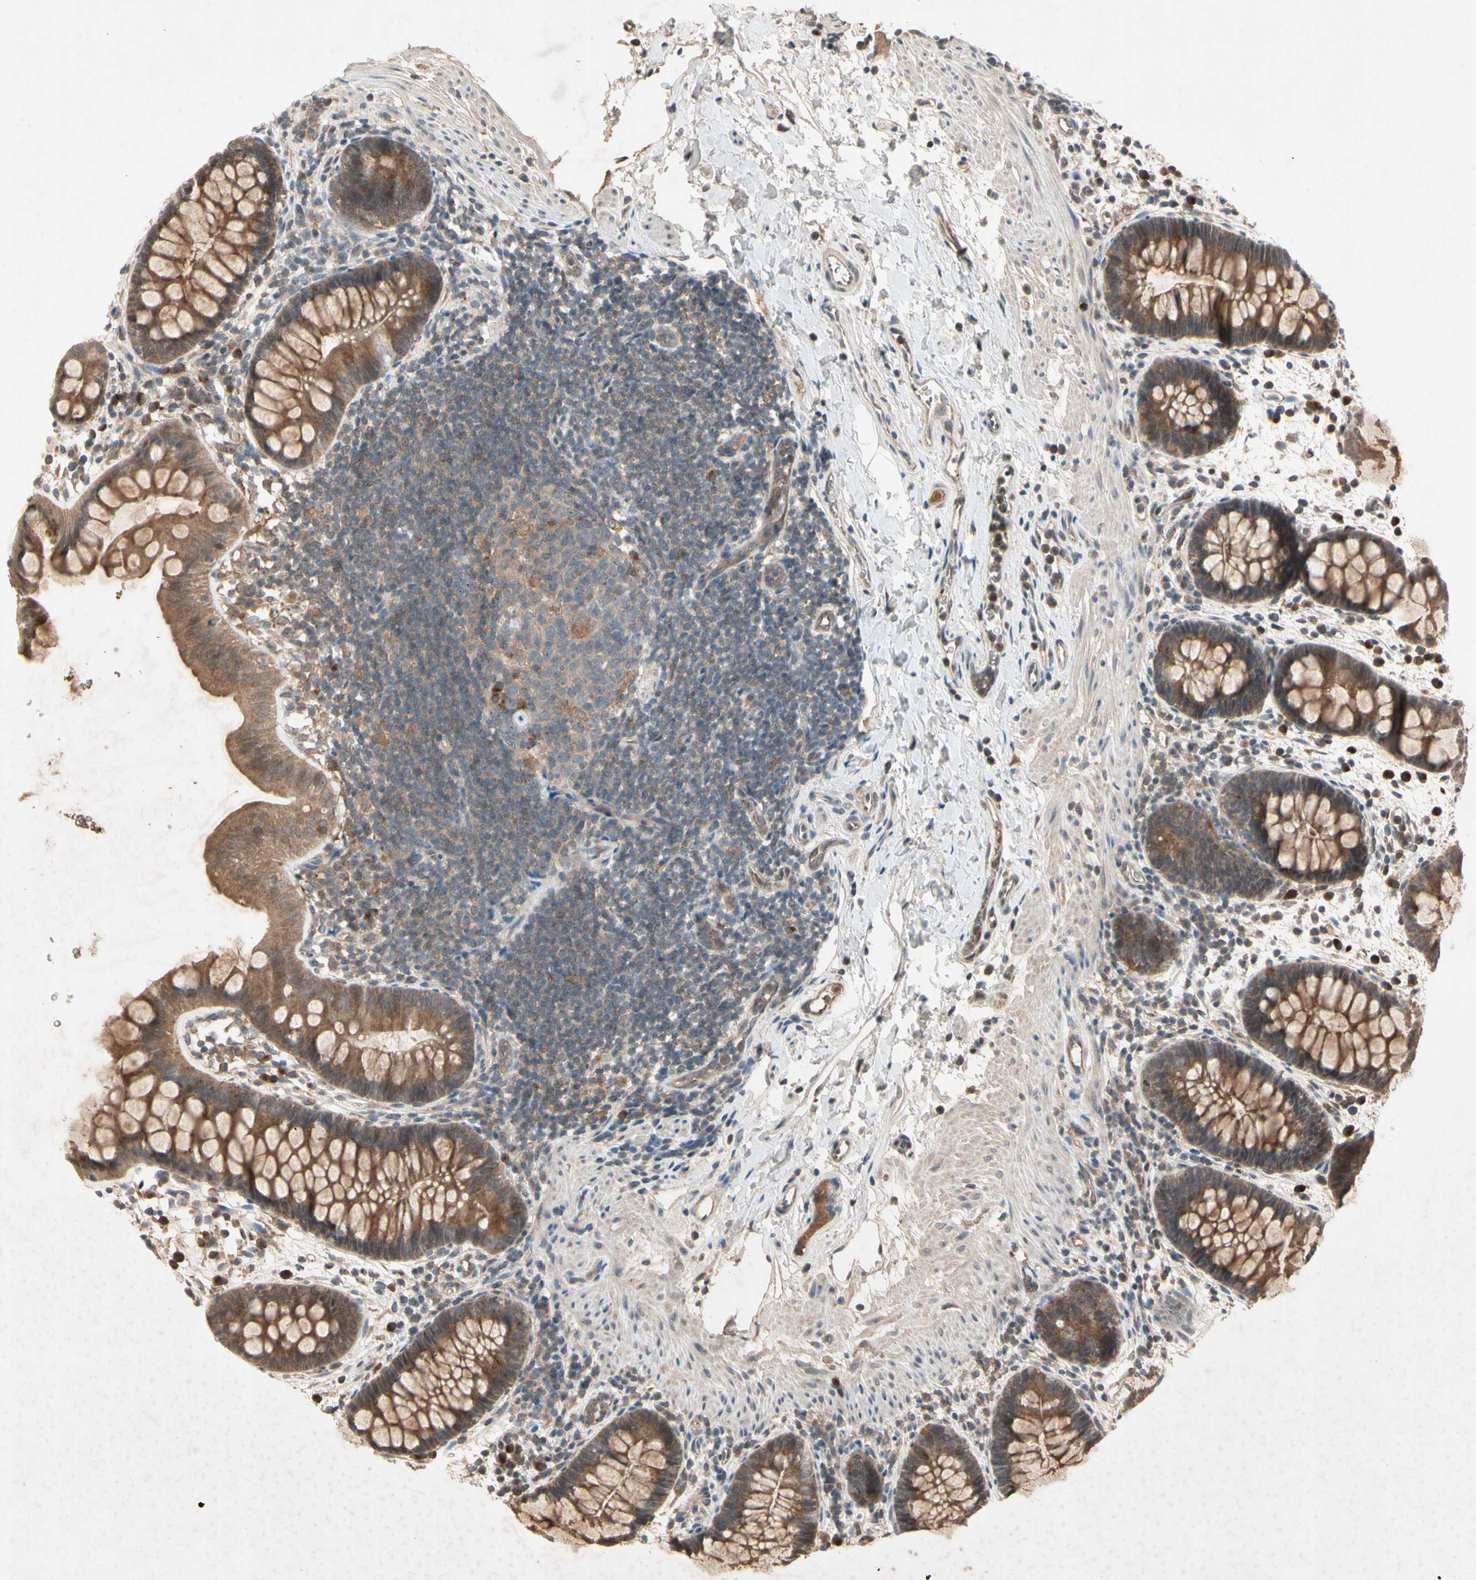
{"staining": {"intensity": "moderate", "quantity": ">75%", "location": "cytoplasmic/membranous"}, "tissue": "rectum", "cell_type": "Glandular cells", "image_type": "normal", "snomed": [{"axis": "morphology", "description": "Normal tissue, NOS"}, {"axis": "topography", "description": "Rectum"}], "caption": "Rectum stained with immunohistochemistry shows moderate cytoplasmic/membranous staining in about >75% of glandular cells.", "gene": "NSF", "patient": {"sex": "female", "age": 24}}